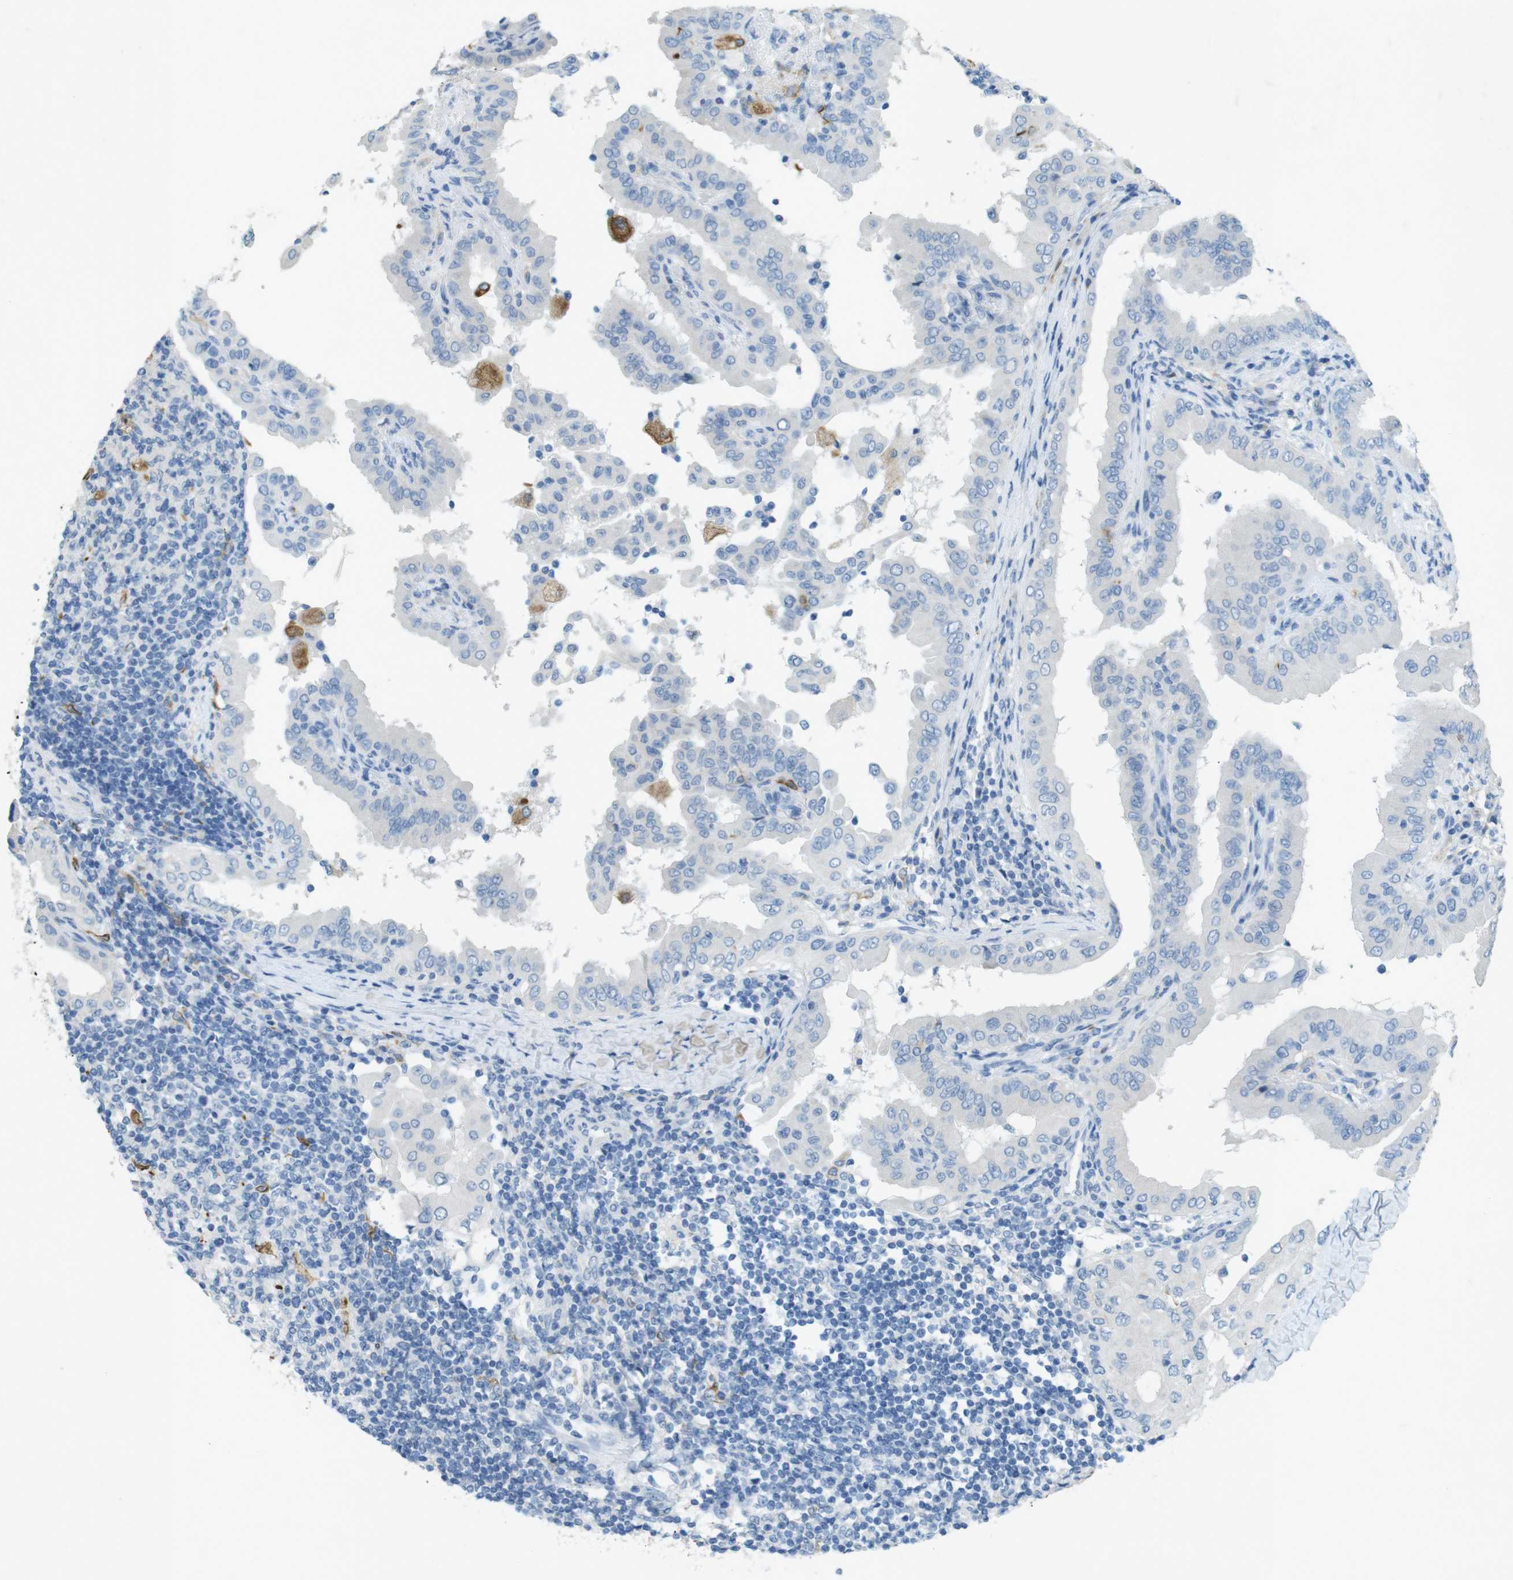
{"staining": {"intensity": "negative", "quantity": "none", "location": "none"}, "tissue": "thyroid cancer", "cell_type": "Tumor cells", "image_type": "cancer", "snomed": [{"axis": "morphology", "description": "Papillary adenocarcinoma, NOS"}, {"axis": "topography", "description": "Thyroid gland"}], "caption": "Immunohistochemical staining of papillary adenocarcinoma (thyroid) displays no significant expression in tumor cells.", "gene": "CD320", "patient": {"sex": "male", "age": 33}}